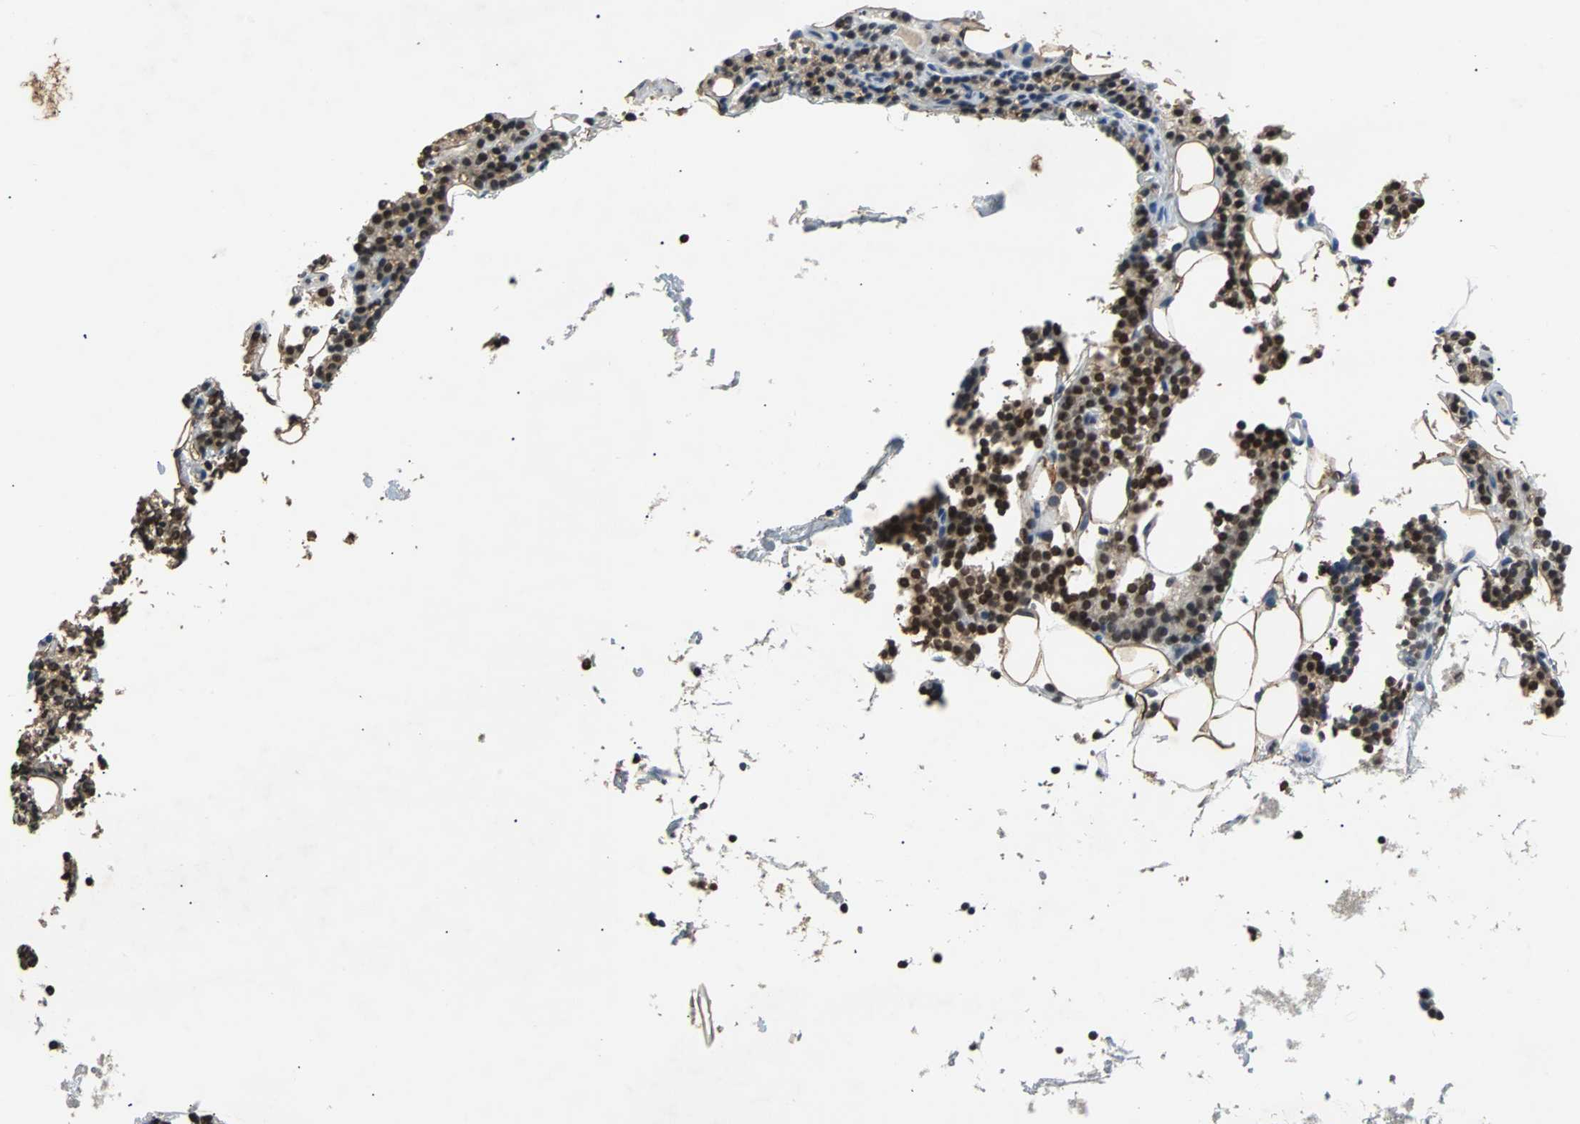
{"staining": {"intensity": "strong", "quantity": ">75%", "location": "nuclear"}, "tissue": "parathyroid gland", "cell_type": "Glandular cells", "image_type": "normal", "snomed": [{"axis": "morphology", "description": "Normal tissue, NOS"}, {"axis": "topography", "description": "Parathyroid gland"}], "caption": "Brown immunohistochemical staining in normal parathyroid gland shows strong nuclear expression in about >75% of glandular cells. The staining was performed using DAB (3,3'-diaminobenzidine) to visualize the protein expression in brown, while the nuclei were stained in blue with hematoxylin (Magnification: 20x).", "gene": "PHC1", "patient": {"sex": "male", "age": 66}}